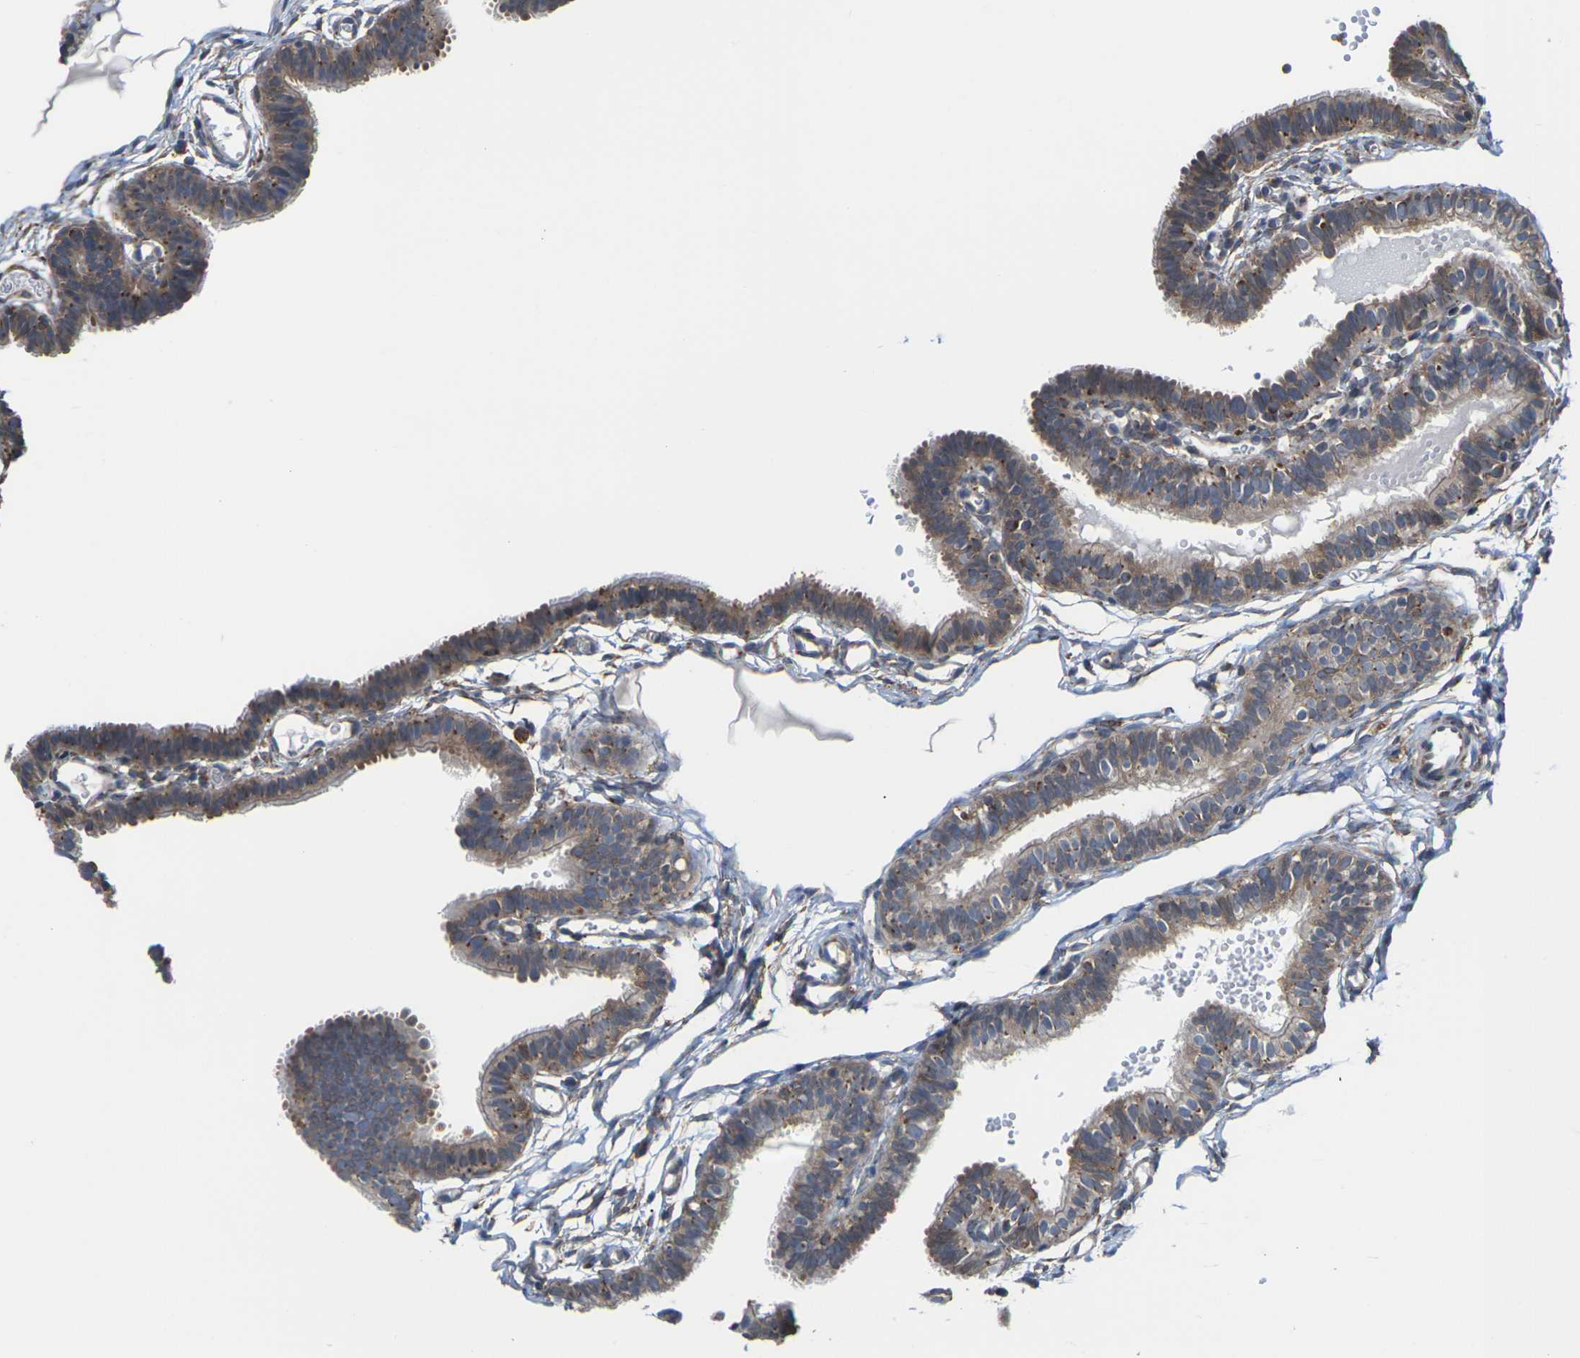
{"staining": {"intensity": "moderate", "quantity": ">75%", "location": "cytoplasmic/membranous"}, "tissue": "fallopian tube", "cell_type": "Glandular cells", "image_type": "normal", "snomed": [{"axis": "morphology", "description": "Normal tissue, NOS"}, {"axis": "topography", "description": "Fallopian tube"}, {"axis": "topography", "description": "Placenta"}], "caption": "Brown immunohistochemical staining in benign fallopian tube demonstrates moderate cytoplasmic/membranous staining in about >75% of glandular cells. Ihc stains the protein of interest in brown and the nuclei are stained blue.", "gene": "PDZK1IP1", "patient": {"sex": "female", "age": 34}}